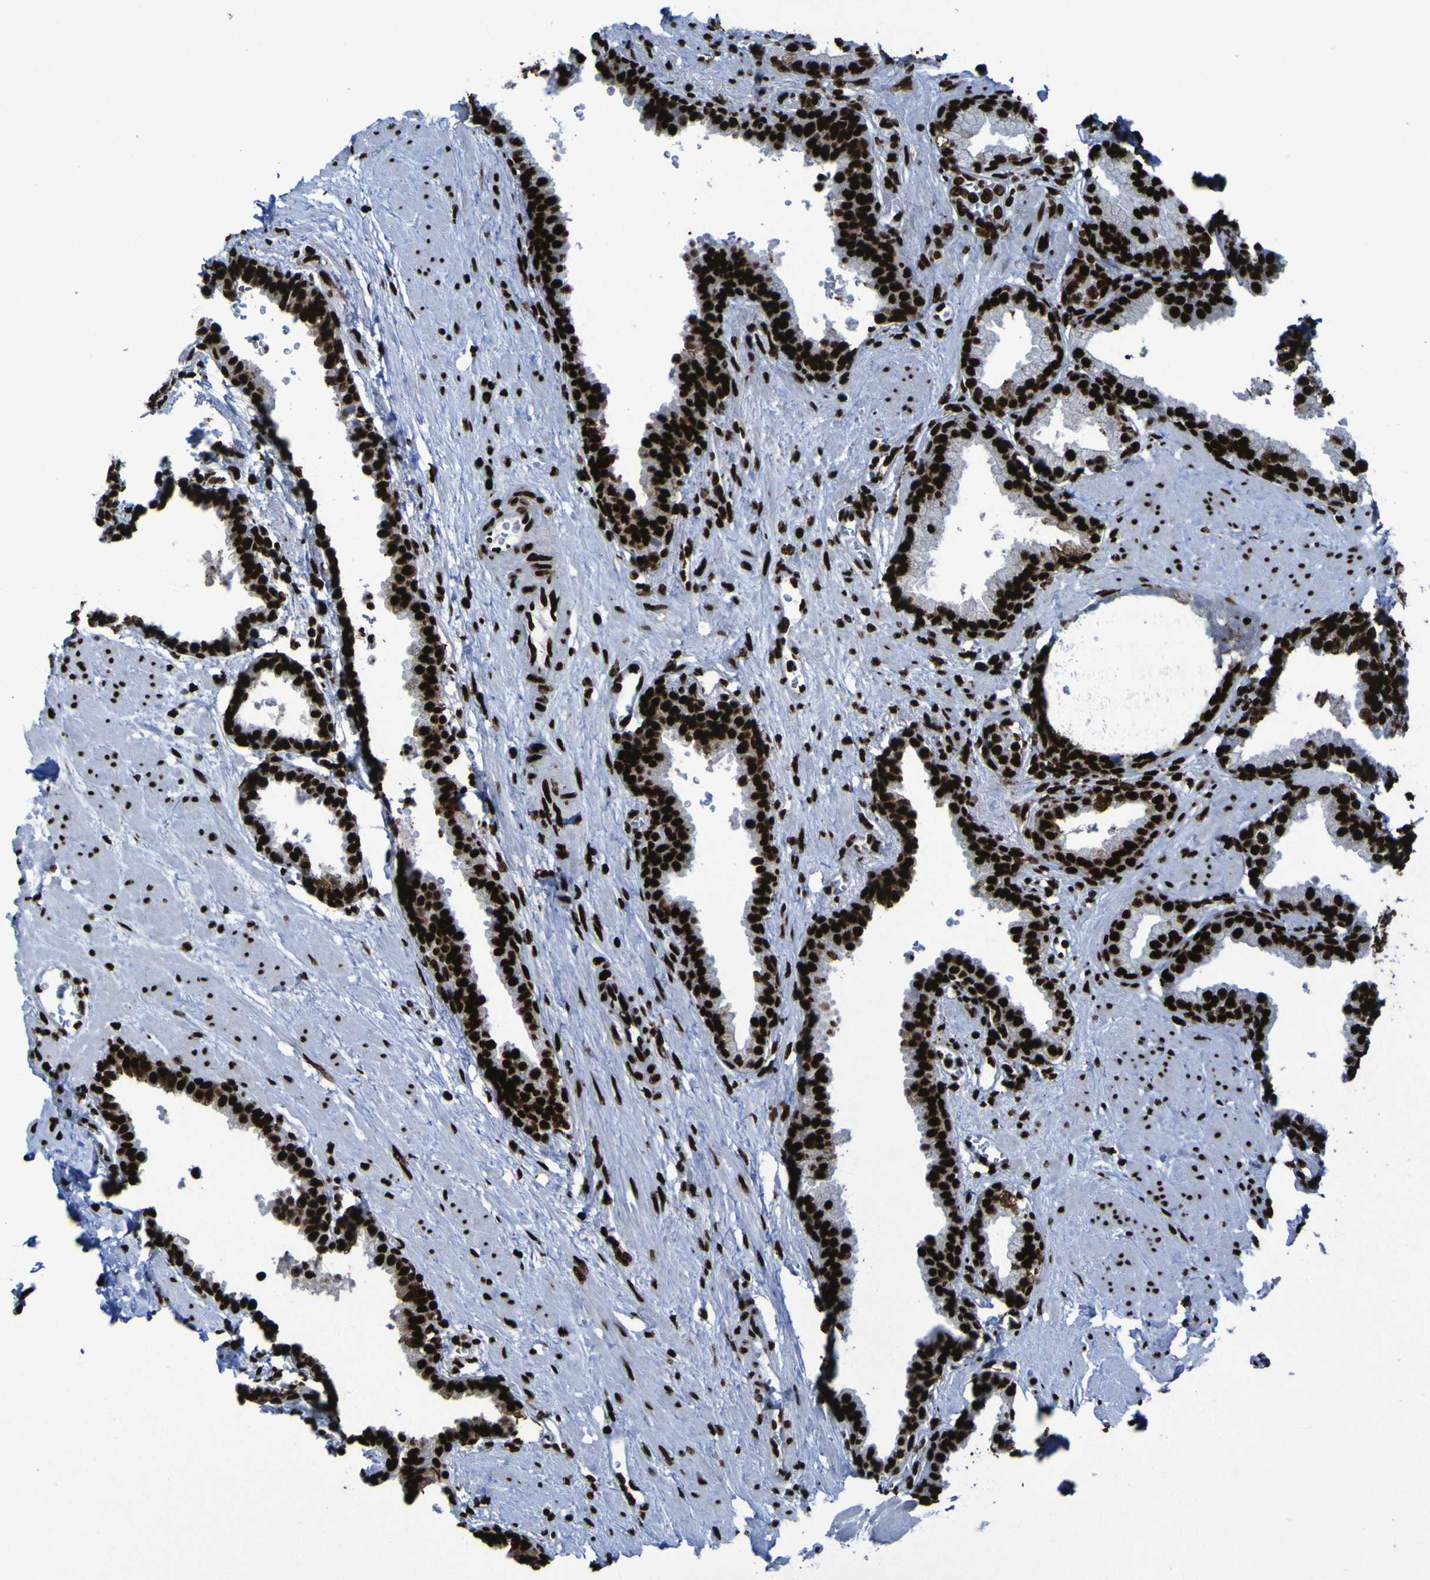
{"staining": {"intensity": "strong", "quantity": ">75%", "location": "nuclear"}, "tissue": "prostate", "cell_type": "Glandular cells", "image_type": "normal", "snomed": [{"axis": "morphology", "description": "Normal tissue, NOS"}, {"axis": "topography", "description": "Prostate"}], "caption": "High-power microscopy captured an IHC photomicrograph of normal prostate, revealing strong nuclear expression in about >75% of glandular cells. (Stains: DAB in brown, nuclei in blue, Microscopy: brightfield microscopy at high magnification).", "gene": "NPM1", "patient": {"sex": "male", "age": 51}}